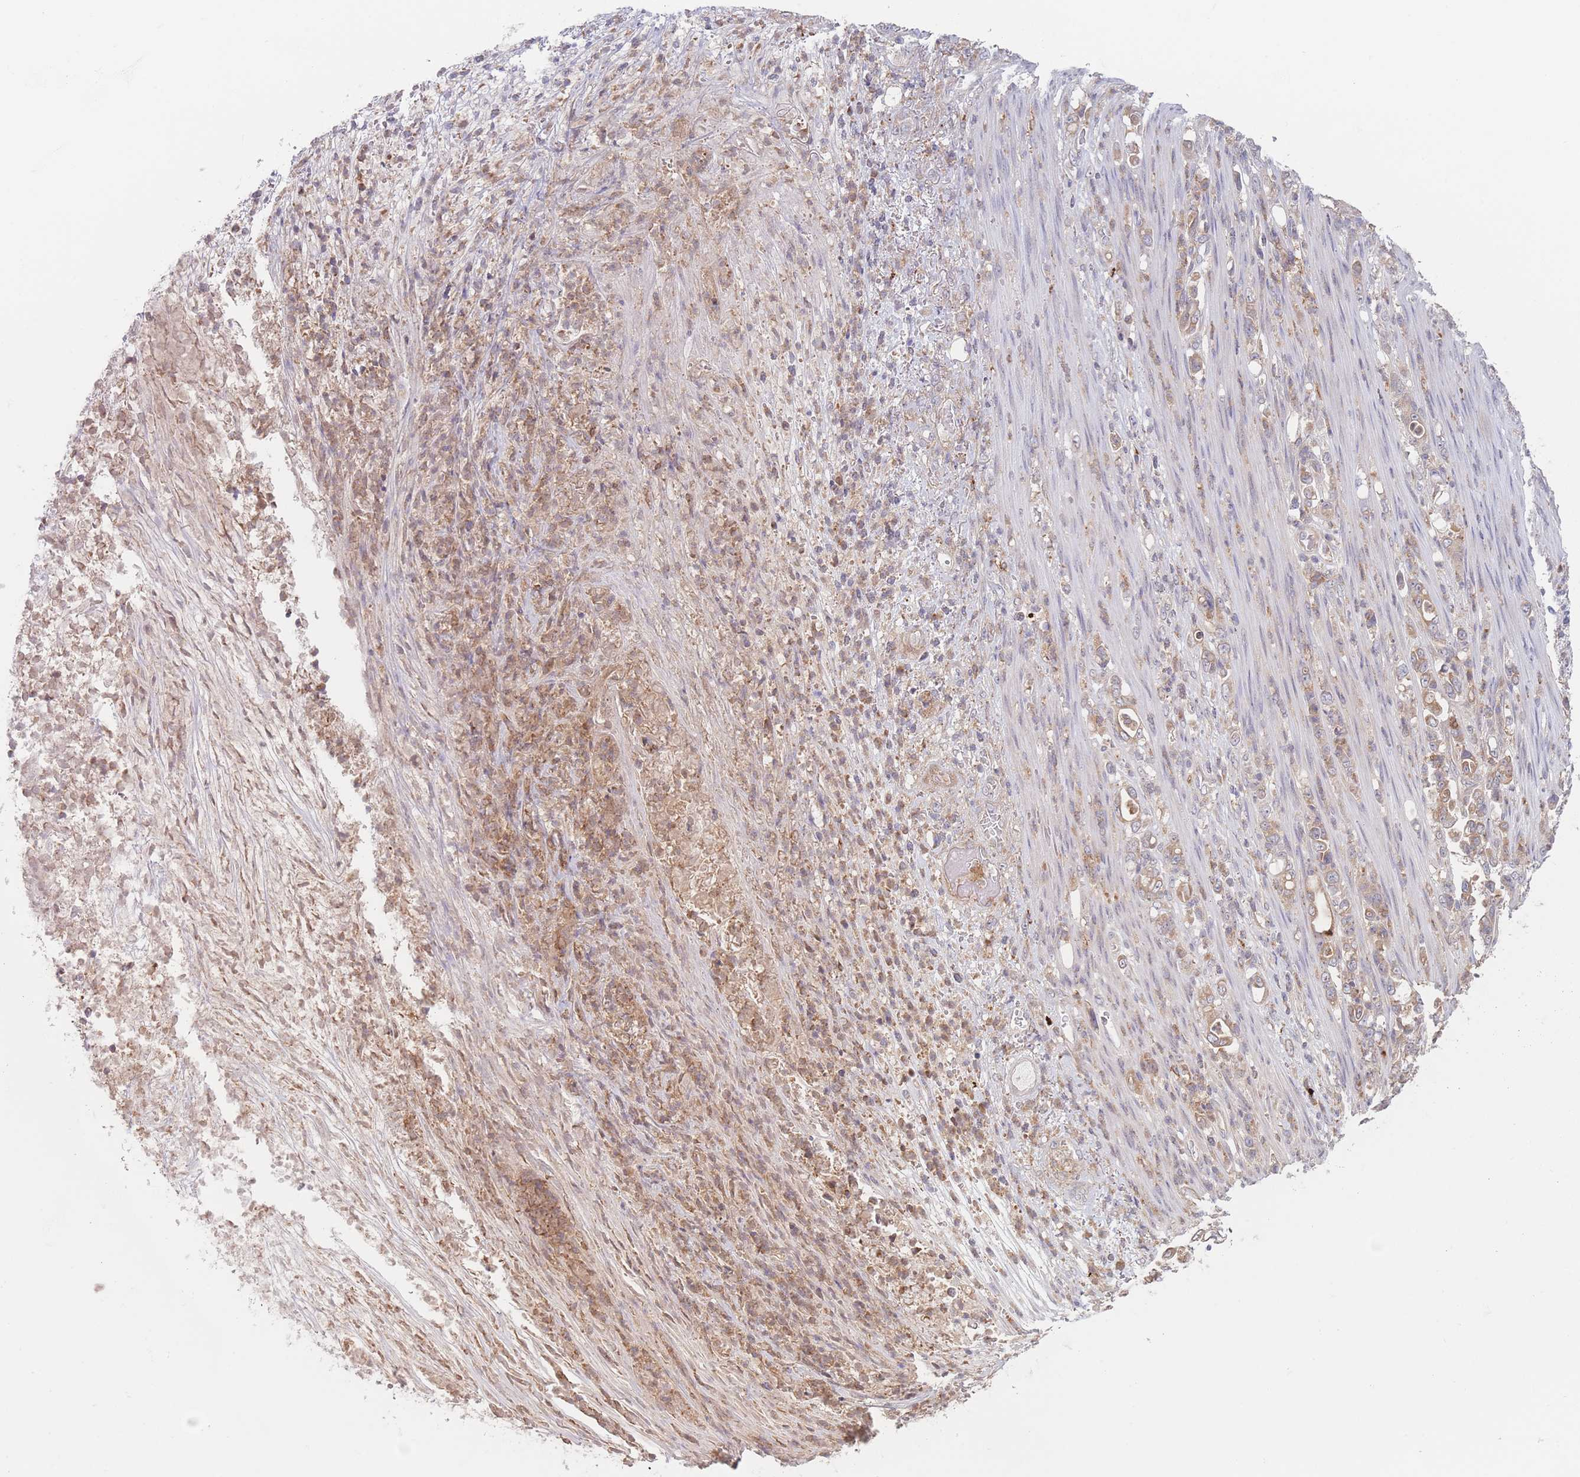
{"staining": {"intensity": "weak", "quantity": ">75%", "location": "cytoplasmic/membranous"}, "tissue": "stomach cancer", "cell_type": "Tumor cells", "image_type": "cancer", "snomed": [{"axis": "morphology", "description": "Normal tissue, NOS"}, {"axis": "morphology", "description": "Adenocarcinoma, NOS"}, {"axis": "topography", "description": "Stomach"}], "caption": "Stomach cancer stained for a protein exhibits weak cytoplasmic/membranous positivity in tumor cells. The staining was performed using DAB to visualize the protein expression in brown, while the nuclei were stained in blue with hematoxylin (Magnification: 20x).", "gene": "PPM1A", "patient": {"sex": "female", "age": 79}}